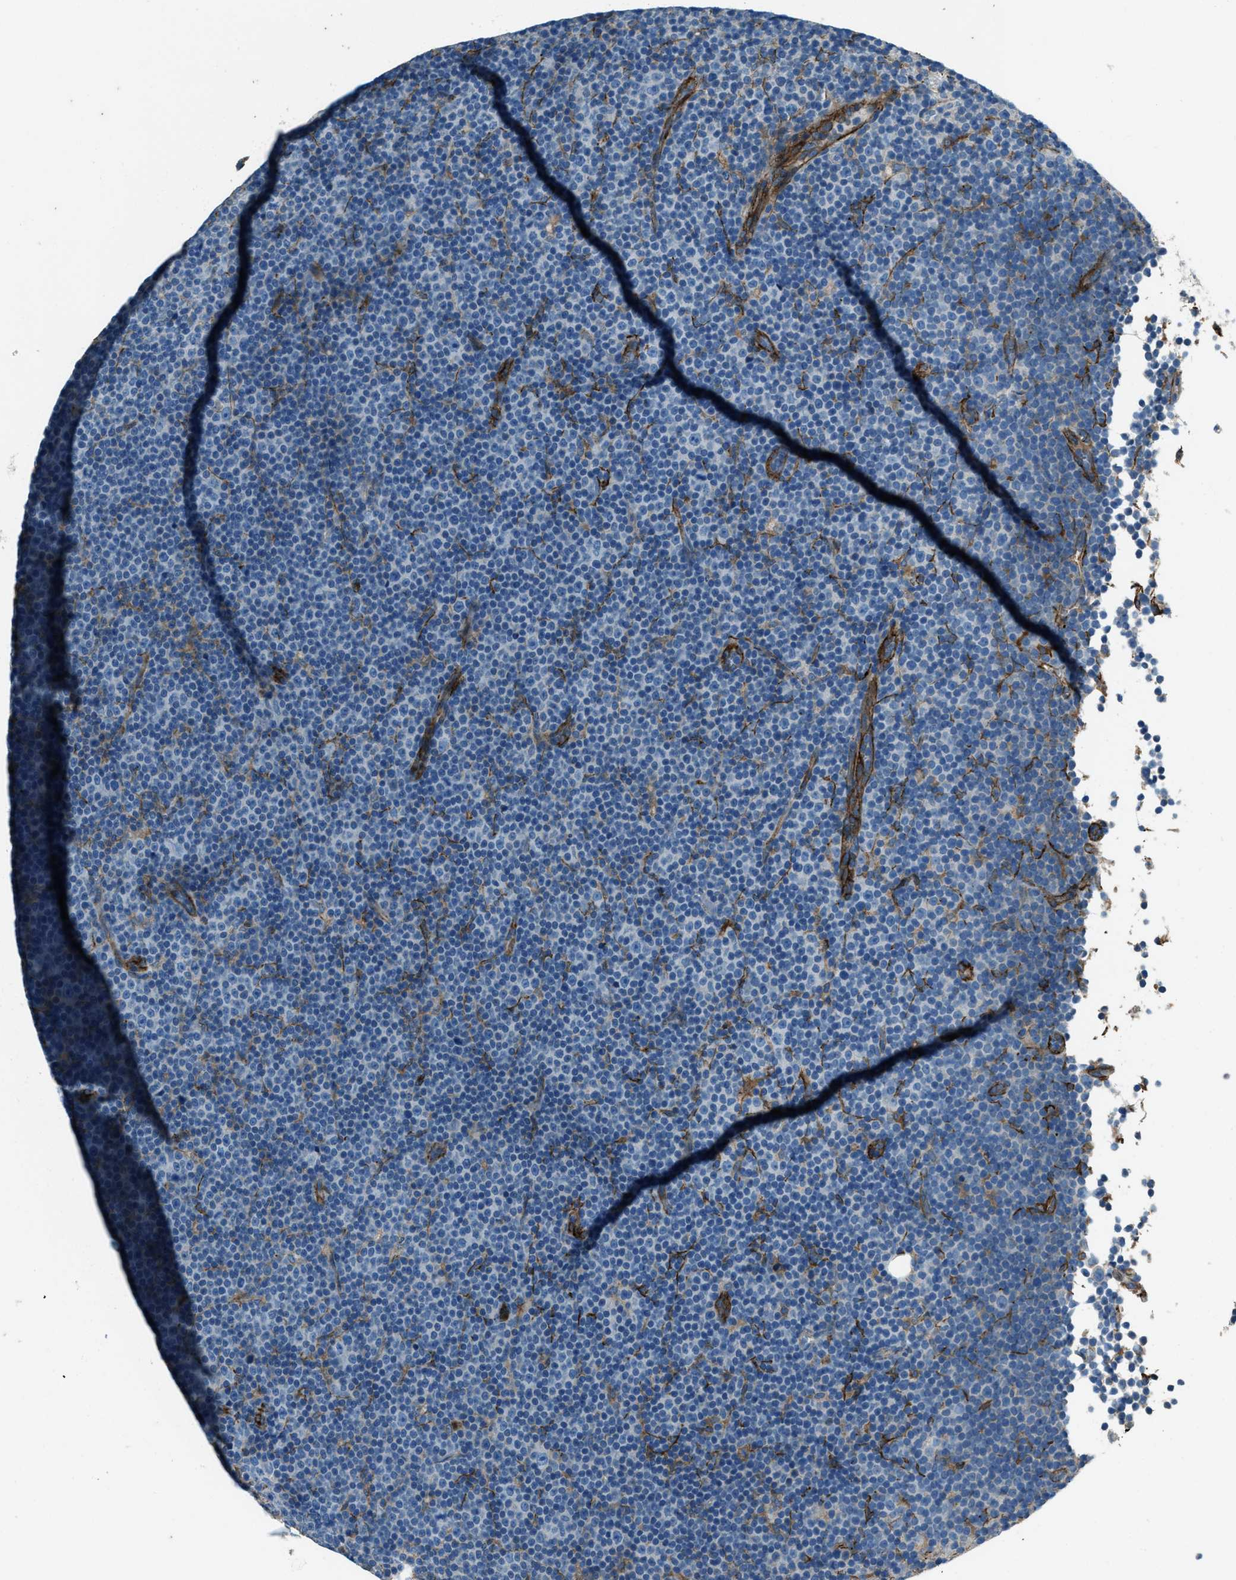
{"staining": {"intensity": "negative", "quantity": "none", "location": "none"}, "tissue": "lymphoma", "cell_type": "Tumor cells", "image_type": "cancer", "snomed": [{"axis": "morphology", "description": "Malignant lymphoma, non-Hodgkin's type, Low grade"}, {"axis": "topography", "description": "Lymph node"}], "caption": "High power microscopy image of an immunohistochemistry image of malignant lymphoma, non-Hodgkin's type (low-grade), revealing no significant positivity in tumor cells.", "gene": "SVIL", "patient": {"sex": "female", "age": 67}}